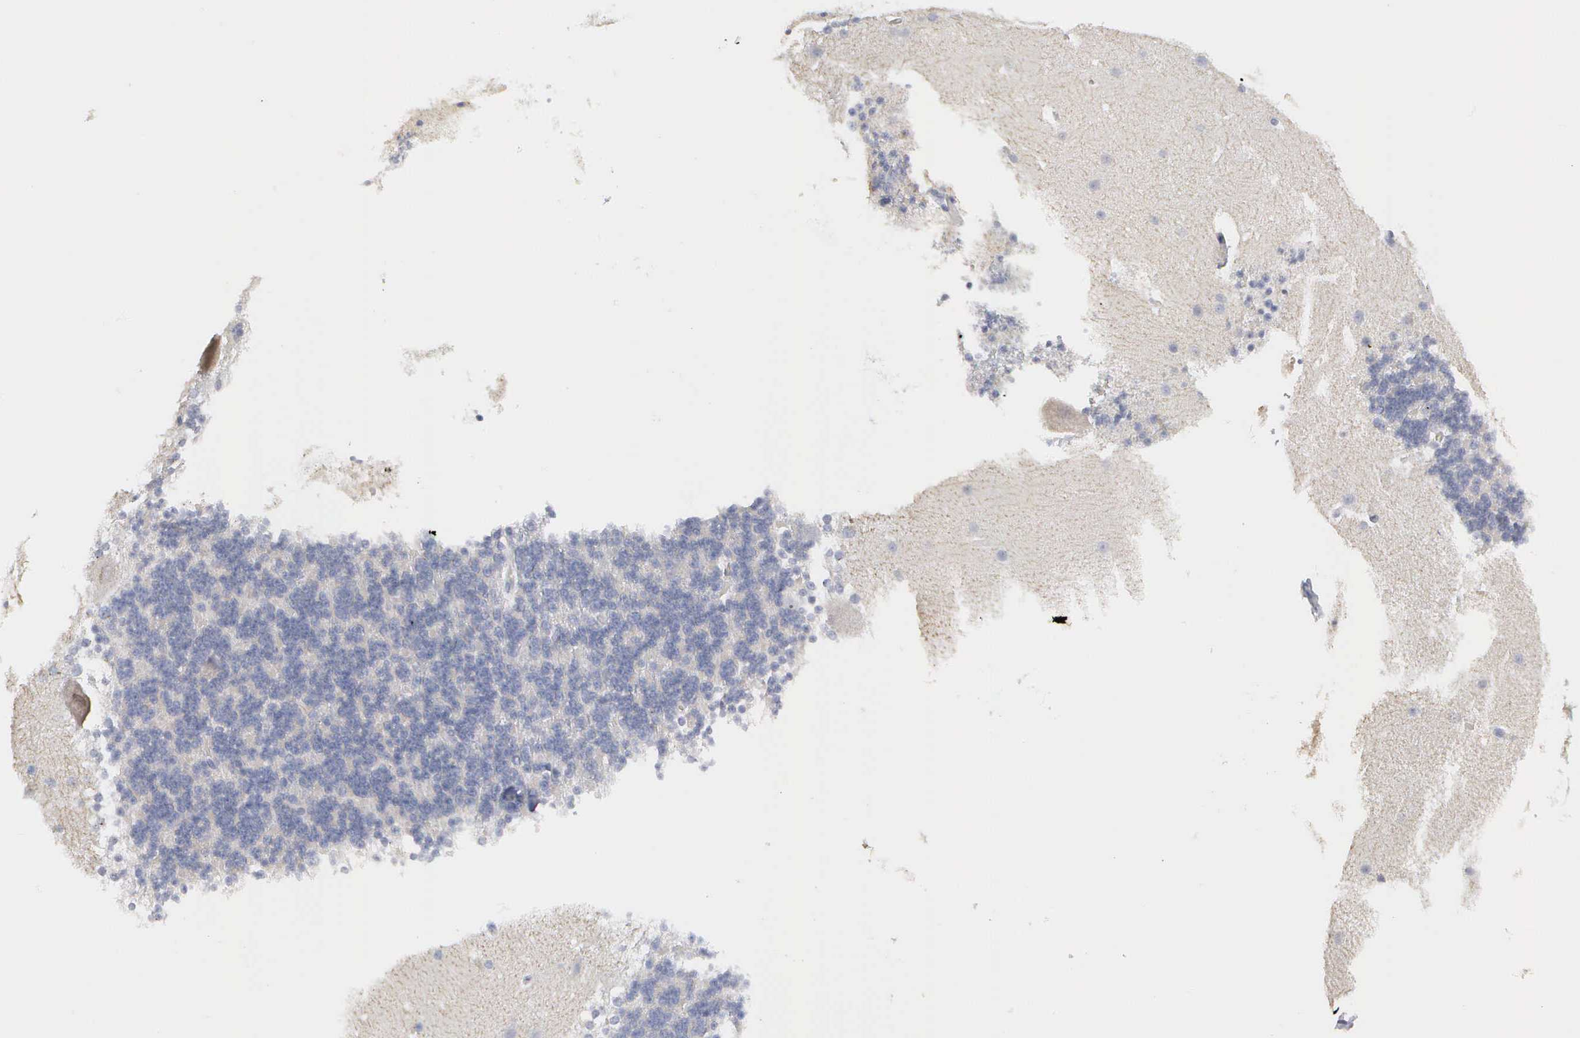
{"staining": {"intensity": "negative", "quantity": "none", "location": "none"}, "tissue": "cerebellum", "cell_type": "Cells in granular layer", "image_type": "normal", "snomed": [{"axis": "morphology", "description": "Normal tissue, NOS"}, {"axis": "topography", "description": "Cerebellum"}], "caption": "Benign cerebellum was stained to show a protein in brown. There is no significant positivity in cells in granular layer. (Stains: DAB immunohistochemistry (IHC) with hematoxylin counter stain, Microscopy: brightfield microscopy at high magnification).", "gene": "ASPHD2", "patient": {"sex": "female", "age": 19}}